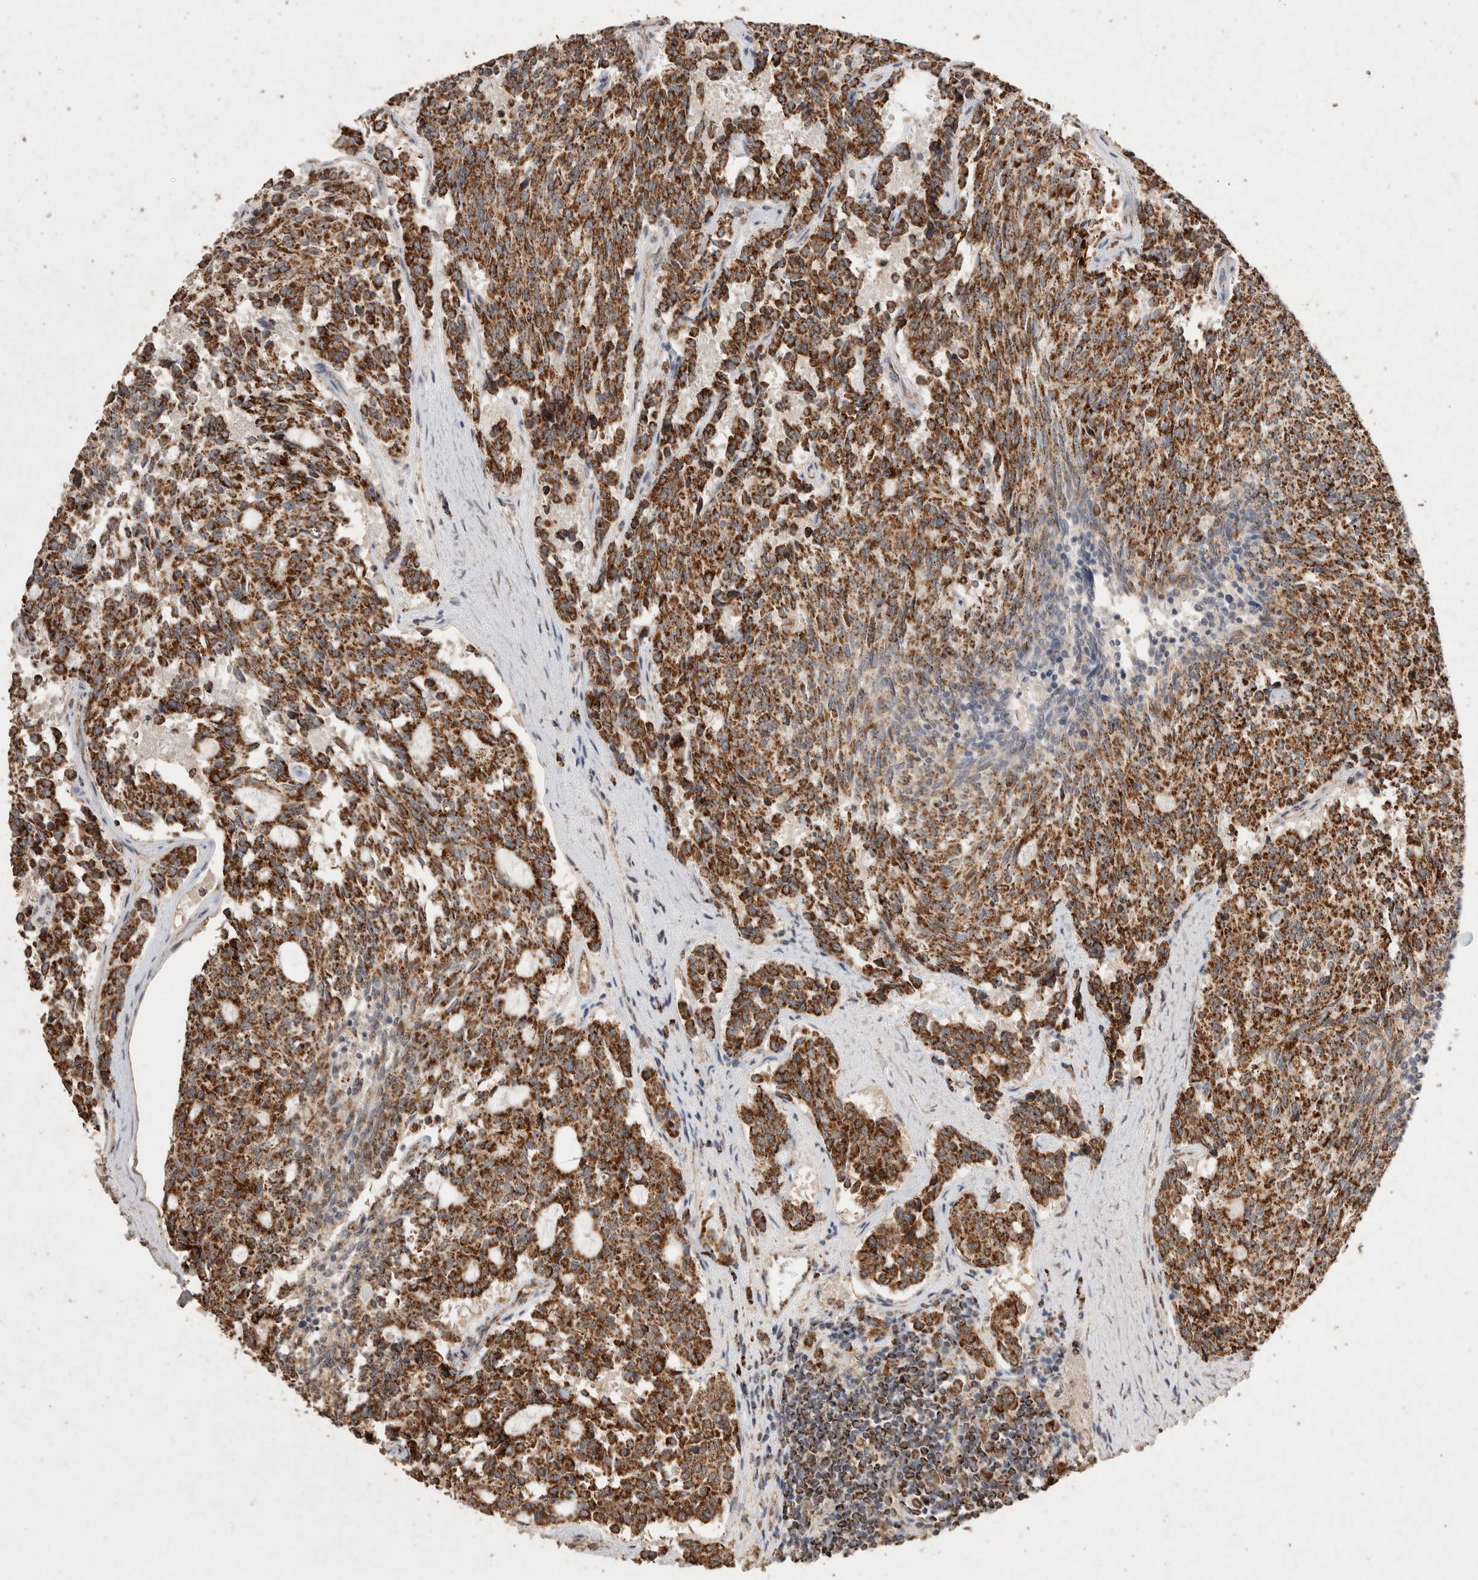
{"staining": {"intensity": "strong", "quantity": ">75%", "location": "cytoplasmic/membranous"}, "tissue": "carcinoid", "cell_type": "Tumor cells", "image_type": "cancer", "snomed": [{"axis": "morphology", "description": "Carcinoid, malignant, NOS"}, {"axis": "topography", "description": "Pancreas"}], "caption": "This is an image of immunohistochemistry staining of carcinoid, which shows strong staining in the cytoplasmic/membranous of tumor cells.", "gene": "ACADM", "patient": {"sex": "female", "age": 54}}